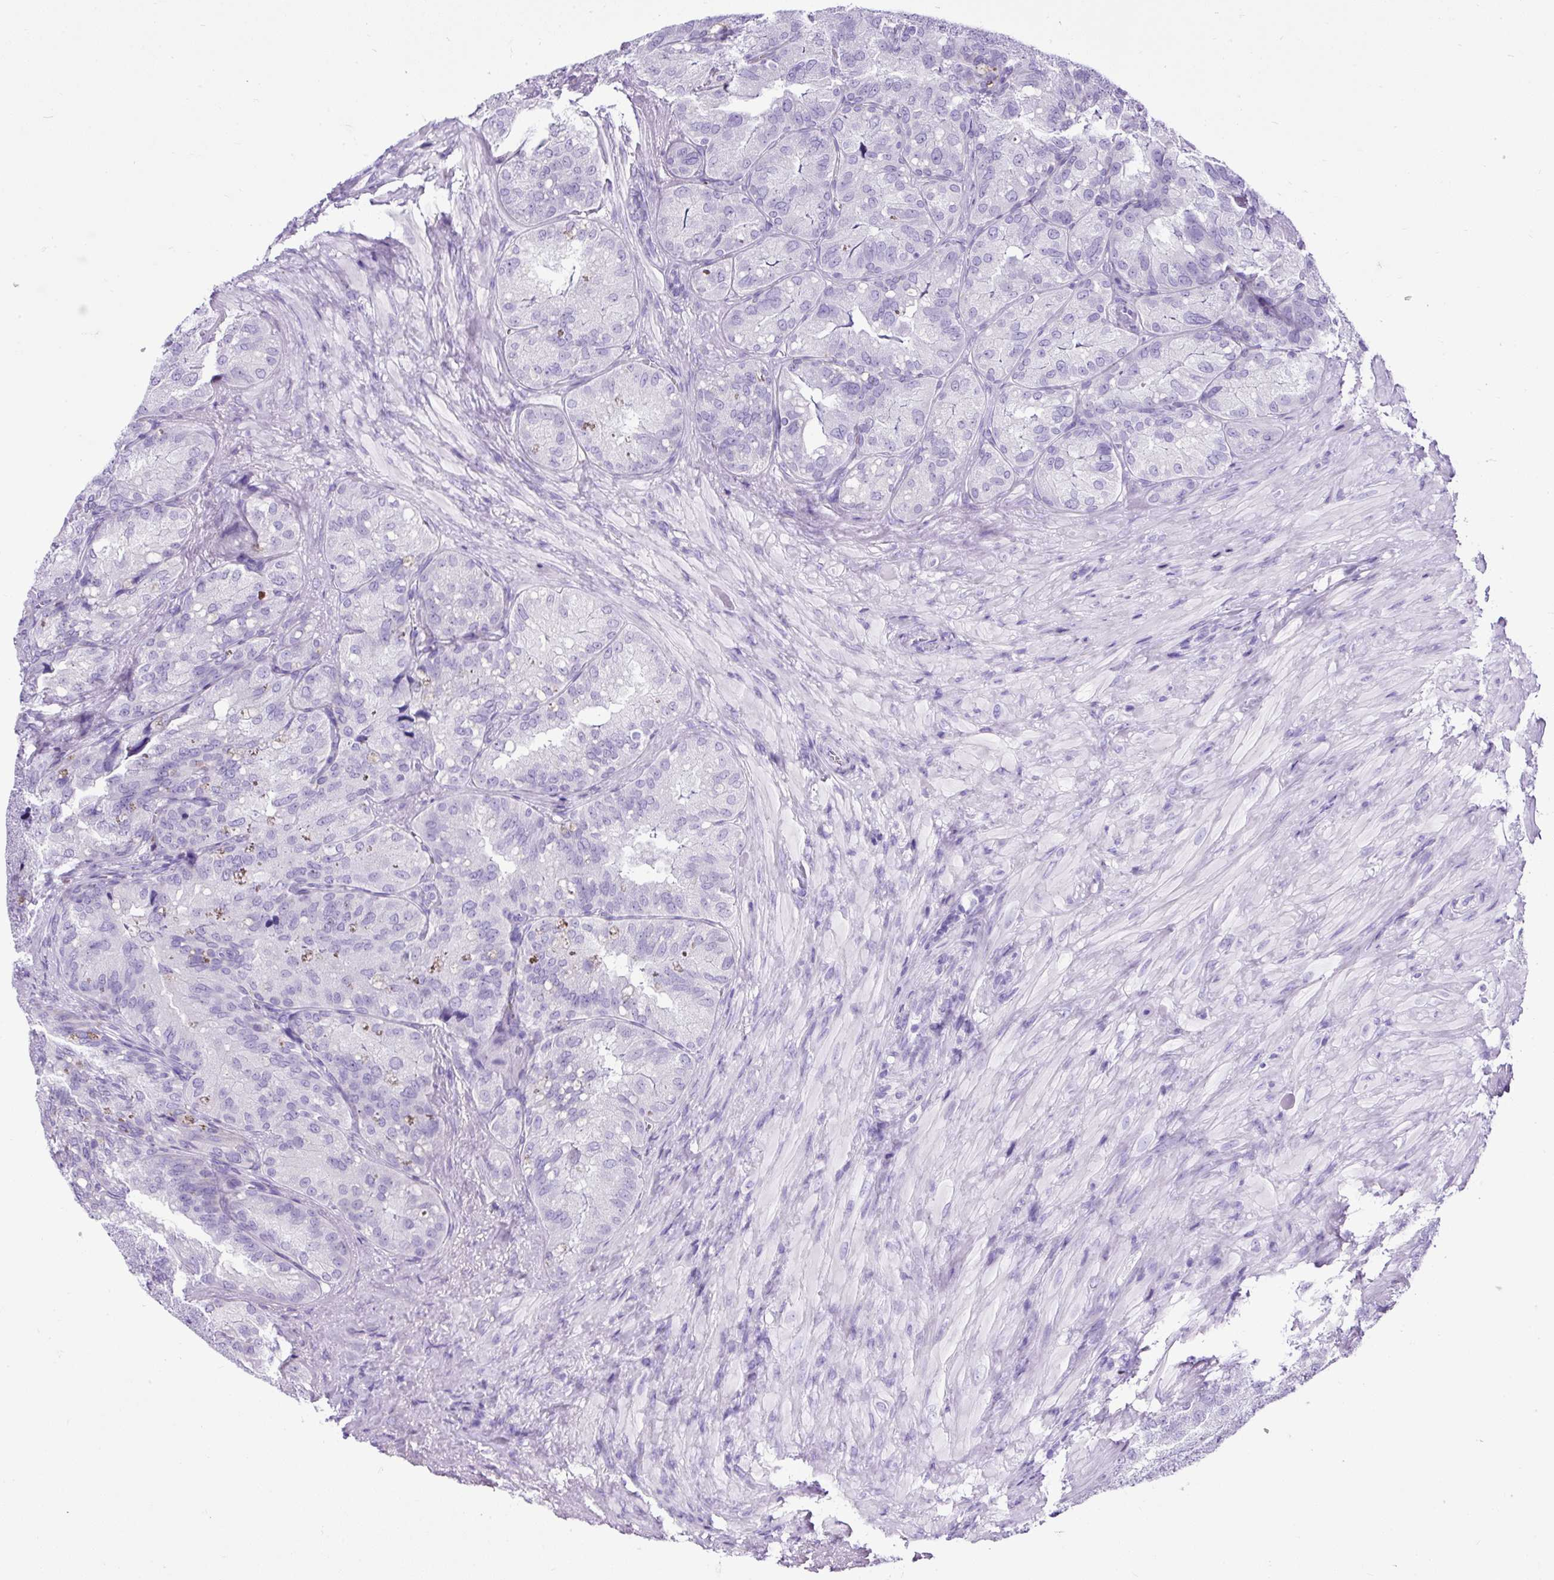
{"staining": {"intensity": "negative", "quantity": "none", "location": "none"}, "tissue": "seminal vesicle", "cell_type": "Glandular cells", "image_type": "normal", "snomed": [{"axis": "morphology", "description": "Normal tissue, NOS"}, {"axis": "topography", "description": "Seminal veicle"}], "caption": "Glandular cells show no significant protein expression in unremarkable seminal vesicle.", "gene": "PDIA2", "patient": {"sex": "male", "age": 69}}